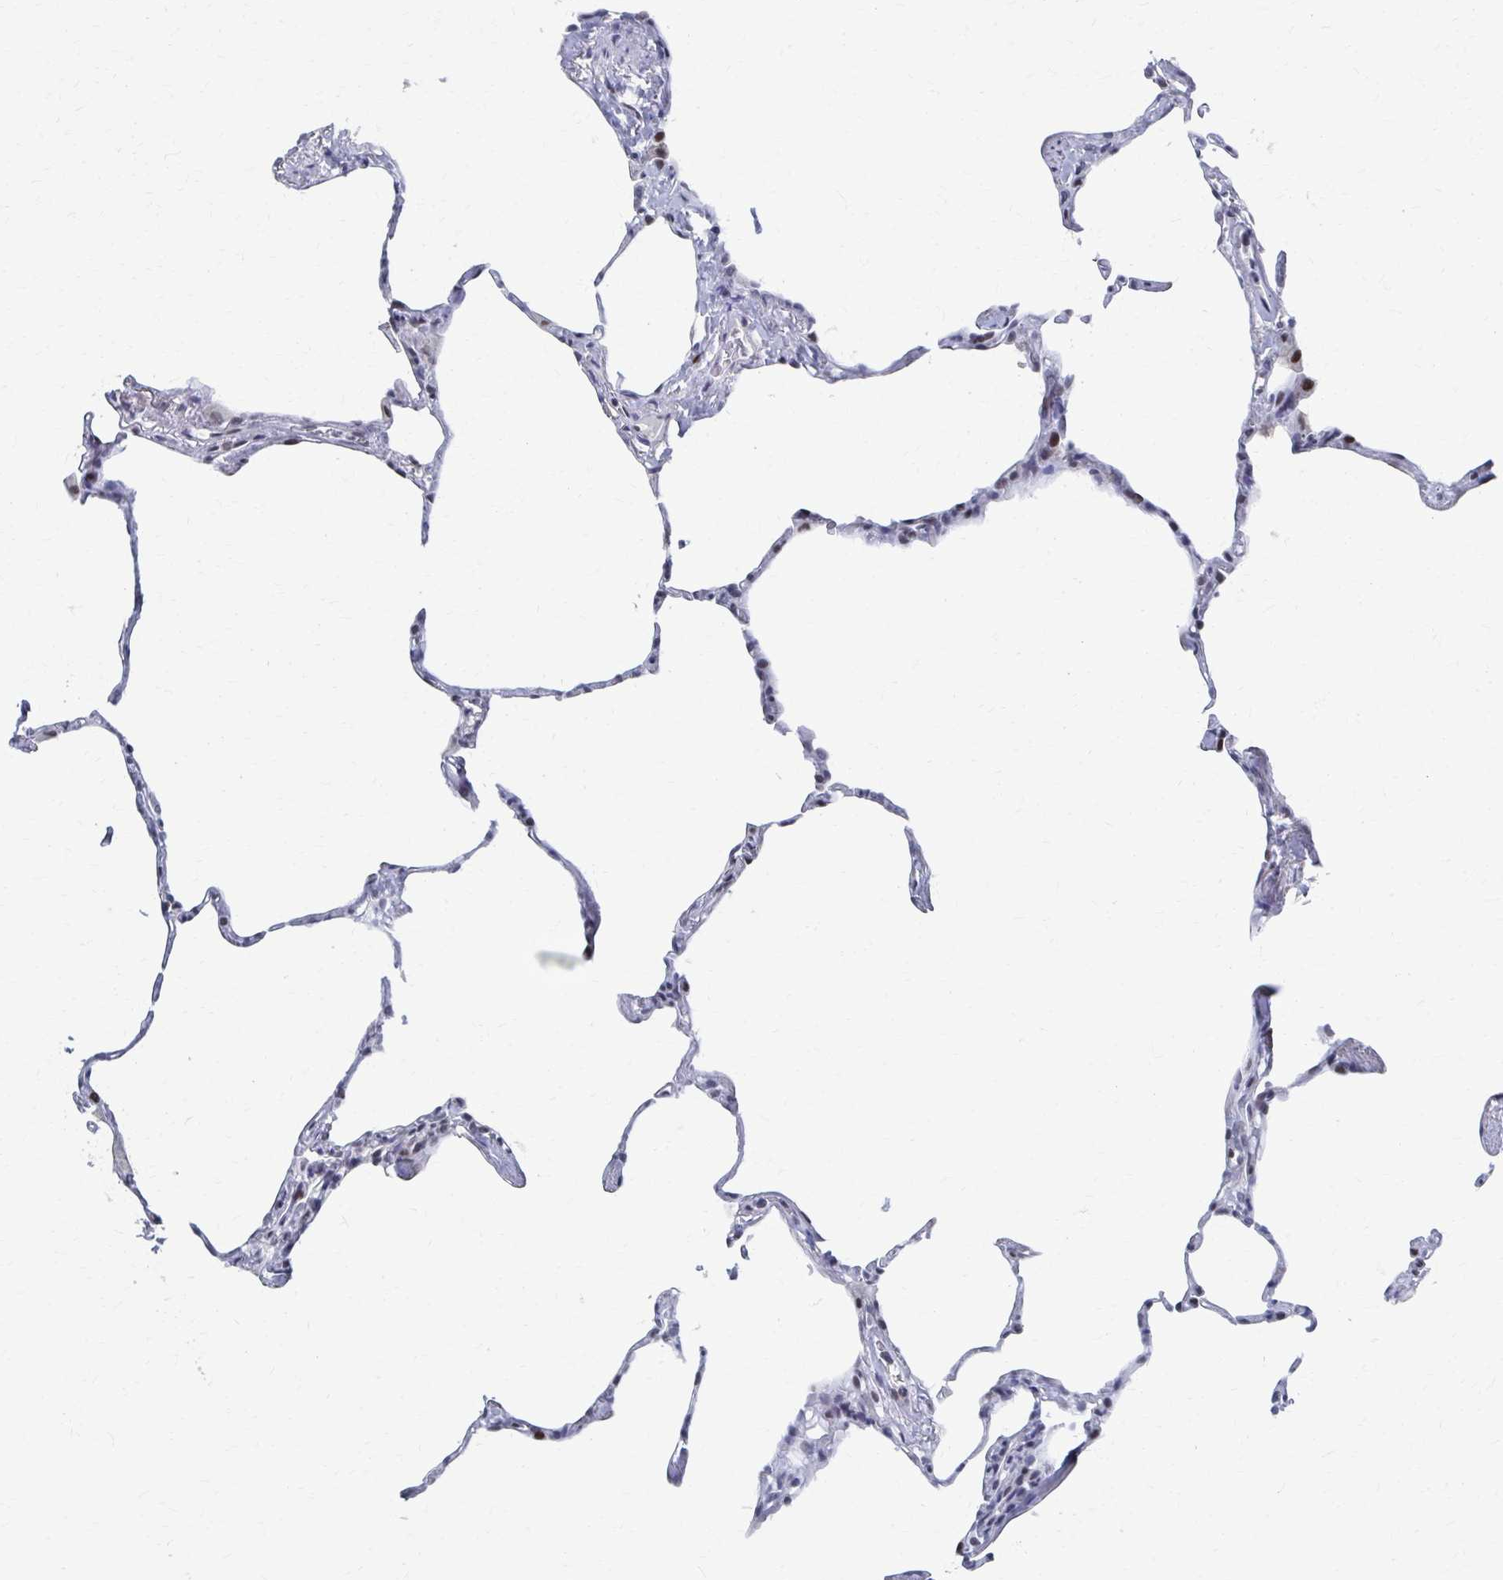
{"staining": {"intensity": "moderate", "quantity": "<25%", "location": "nuclear"}, "tissue": "lung", "cell_type": "Alveolar cells", "image_type": "normal", "snomed": [{"axis": "morphology", "description": "Normal tissue, NOS"}, {"axis": "topography", "description": "Lung"}], "caption": "The photomicrograph displays immunohistochemical staining of benign lung. There is moderate nuclear positivity is identified in approximately <25% of alveolar cells. The protein is stained brown, and the nuclei are stained in blue (DAB (3,3'-diaminobenzidine) IHC with brightfield microscopy, high magnification).", "gene": "CDIN1", "patient": {"sex": "male", "age": 65}}